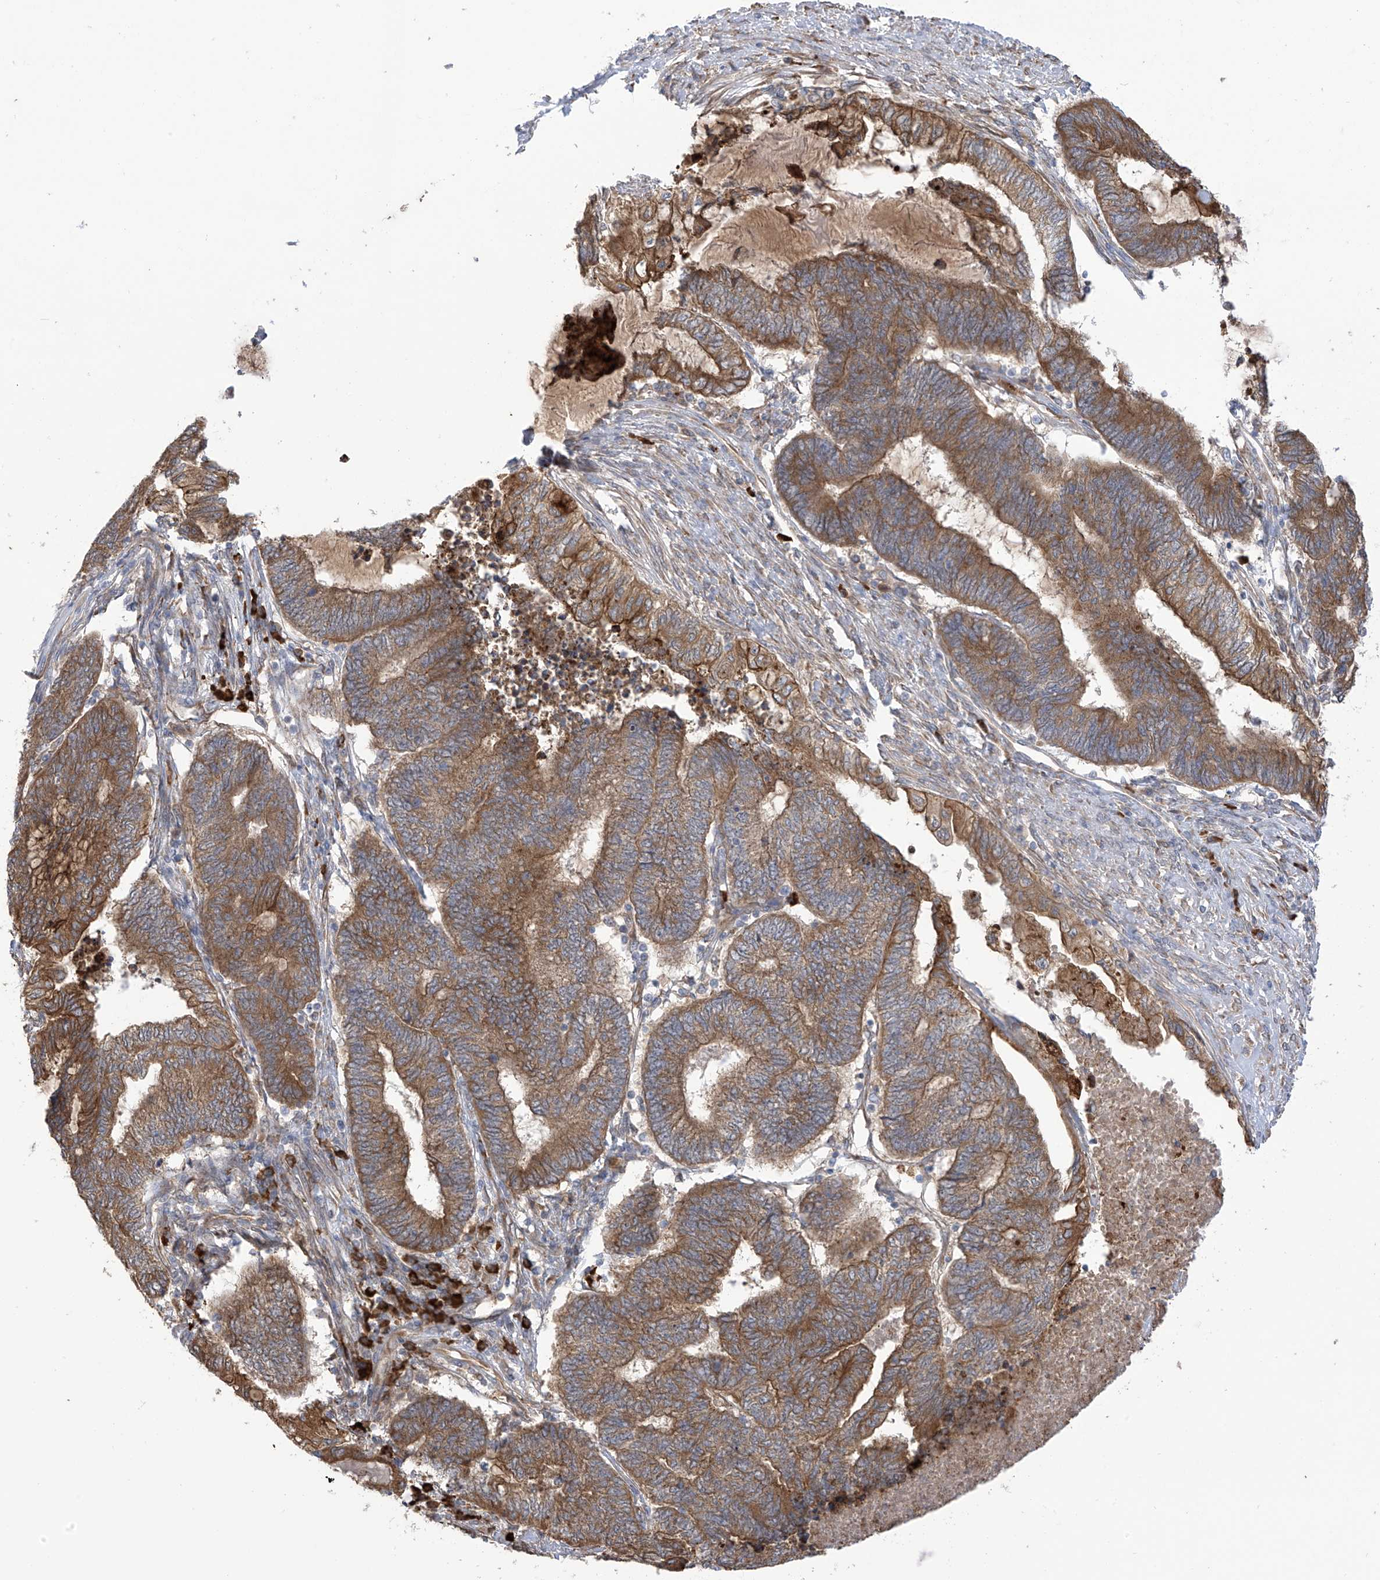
{"staining": {"intensity": "moderate", "quantity": ">75%", "location": "cytoplasmic/membranous"}, "tissue": "endometrial cancer", "cell_type": "Tumor cells", "image_type": "cancer", "snomed": [{"axis": "morphology", "description": "Adenocarcinoma, NOS"}, {"axis": "topography", "description": "Uterus"}, {"axis": "topography", "description": "Endometrium"}], "caption": "Brown immunohistochemical staining in human adenocarcinoma (endometrial) displays moderate cytoplasmic/membranous expression in about >75% of tumor cells.", "gene": "KIAA1522", "patient": {"sex": "female", "age": 70}}